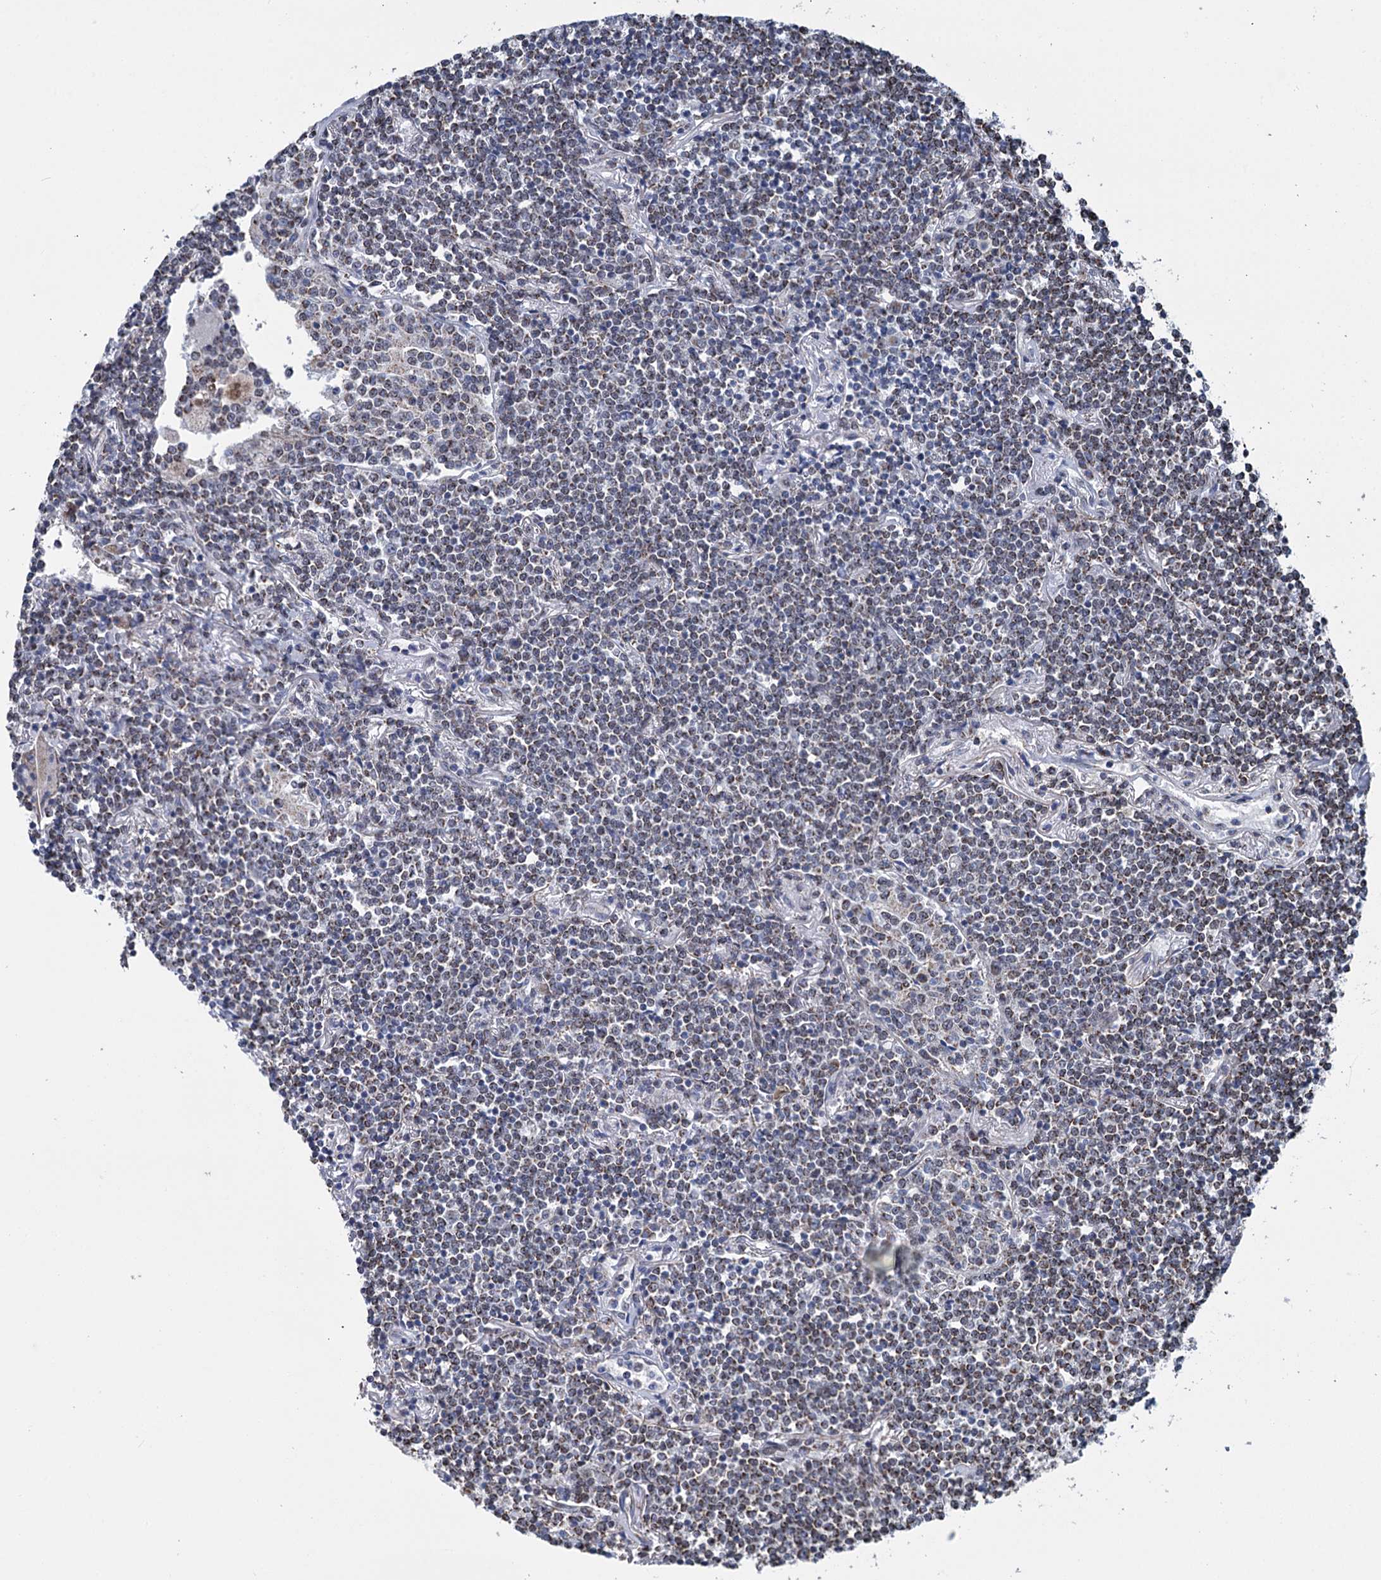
{"staining": {"intensity": "weak", "quantity": "25%-75%", "location": "cytoplasmic/membranous,nuclear"}, "tissue": "lymphoma", "cell_type": "Tumor cells", "image_type": "cancer", "snomed": [{"axis": "morphology", "description": "Malignant lymphoma, non-Hodgkin's type, Low grade"}, {"axis": "topography", "description": "Lung"}], "caption": "Immunohistochemical staining of human lymphoma shows low levels of weak cytoplasmic/membranous and nuclear protein positivity in approximately 25%-75% of tumor cells.", "gene": "MORN3", "patient": {"sex": "female", "age": 71}}